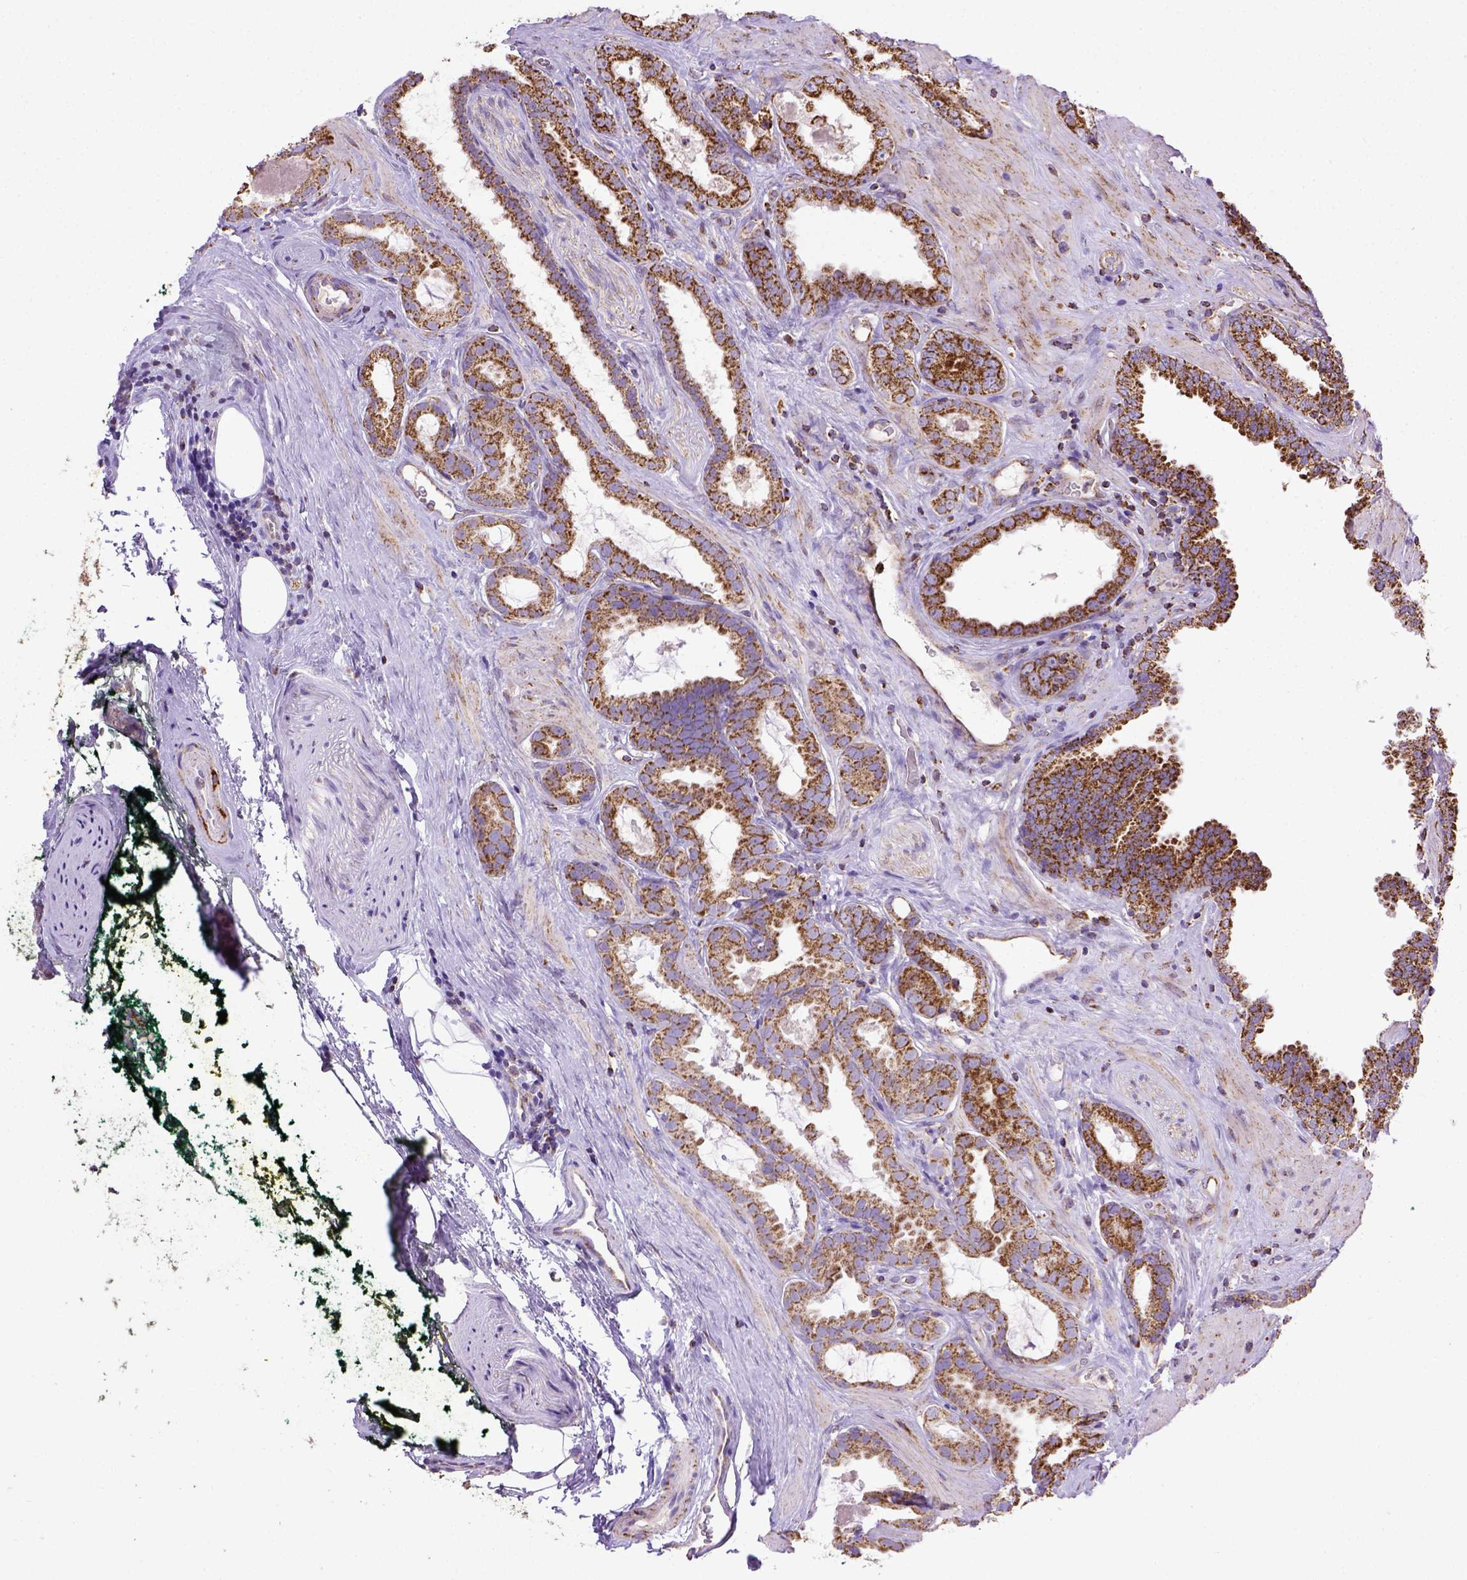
{"staining": {"intensity": "strong", "quantity": ">75%", "location": "cytoplasmic/membranous"}, "tissue": "prostate cancer", "cell_type": "Tumor cells", "image_type": "cancer", "snomed": [{"axis": "morphology", "description": "Adenocarcinoma, NOS"}, {"axis": "topography", "description": "Prostate"}], "caption": "Adenocarcinoma (prostate) stained for a protein (brown) displays strong cytoplasmic/membranous positive positivity in approximately >75% of tumor cells.", "gene": "MT-CO1", "patient": {"sex": "male", "age": 64}}